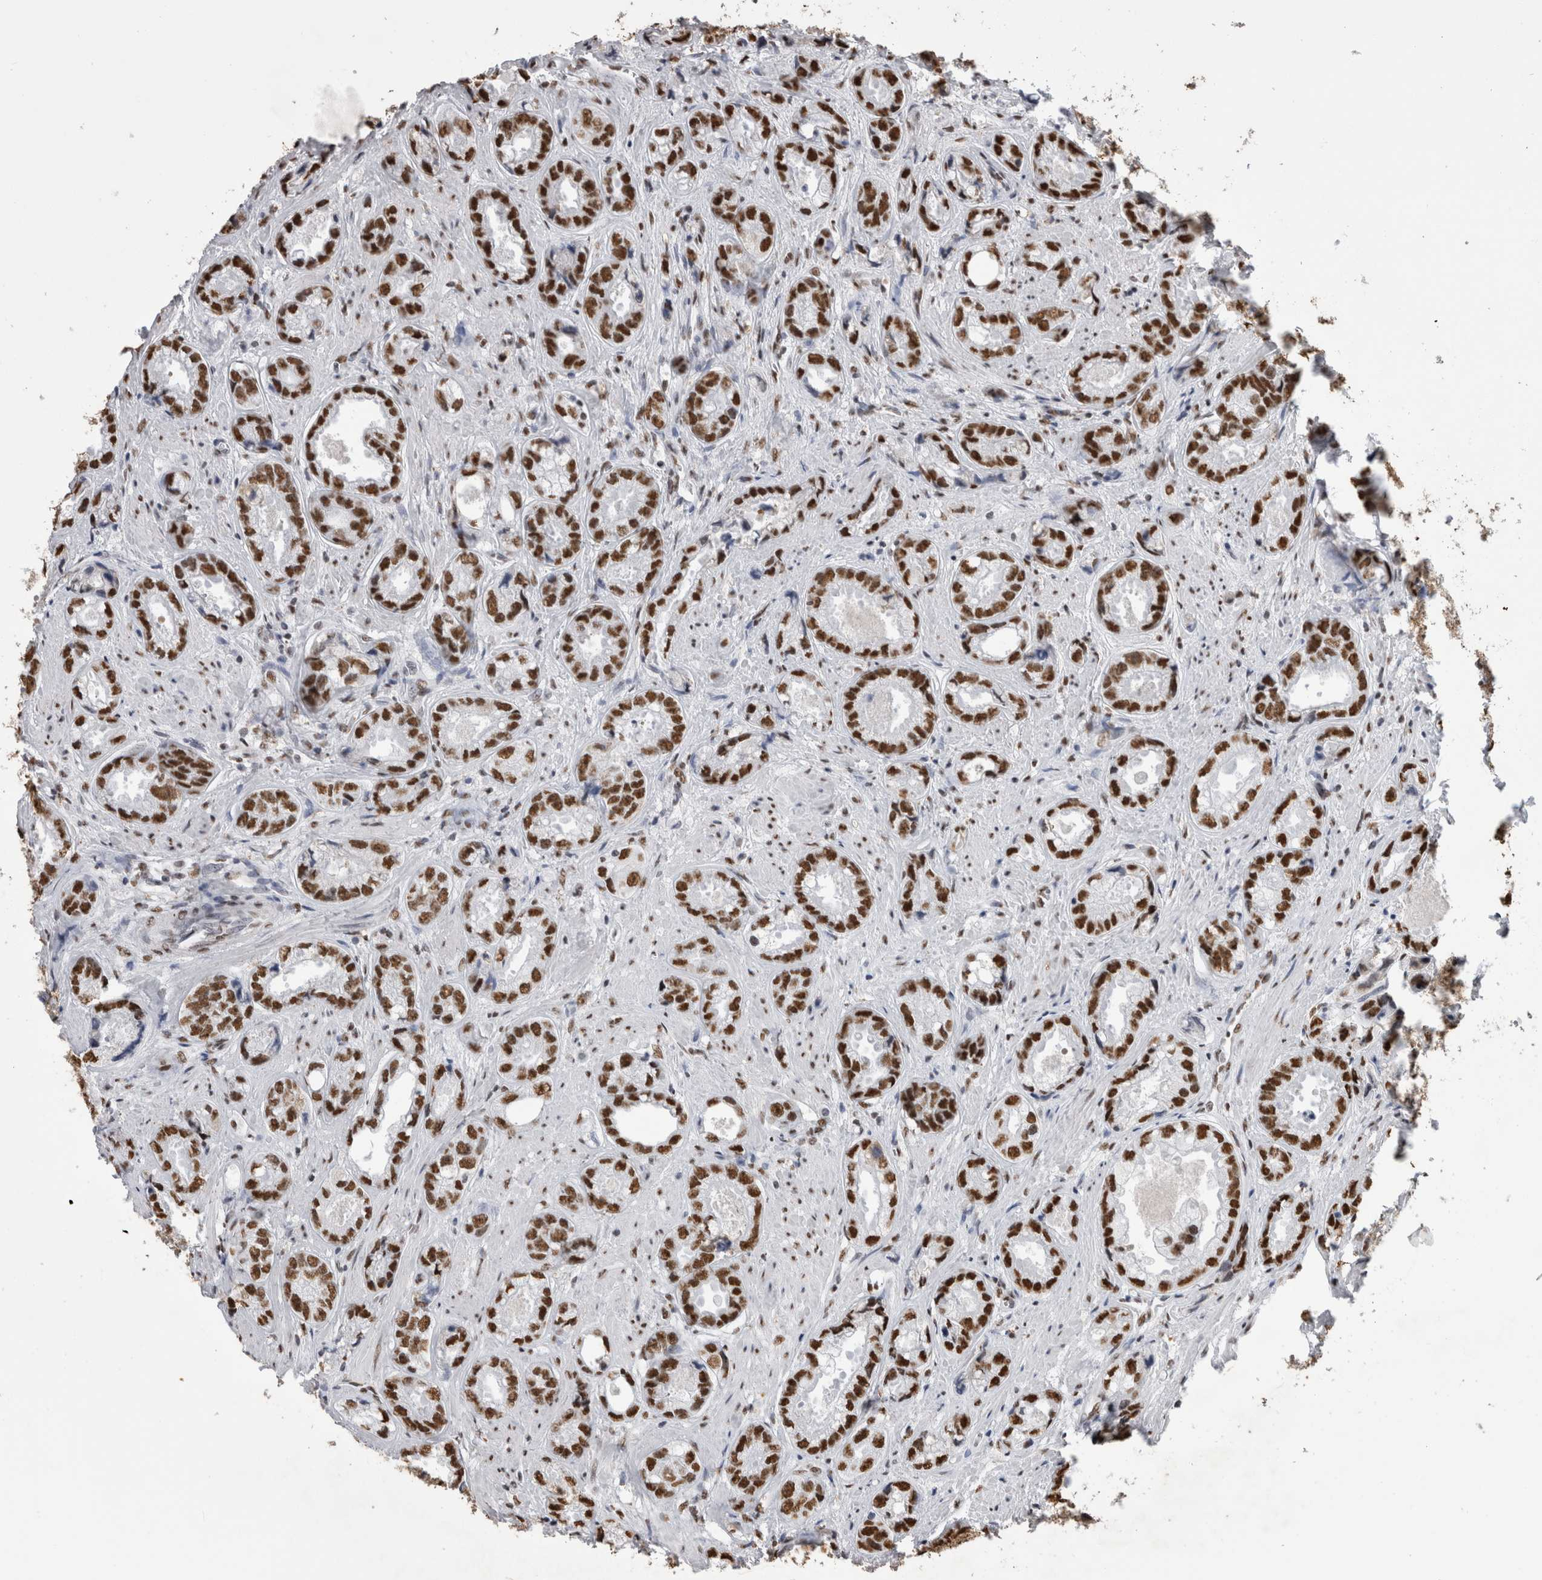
{"staining": {"intensity": "strong", "quantity": ">75%", "location": "nuclear"}, "tissue": "prostate cancer", "cell_type": "Tumor cells", "image_type": "cancer", "snomed": [{"axis": "morphology", "description": "Adenocarcinoma, High grade"}, {"axis": "topography", "description": "Prostate"}], "caption": "Prostate cancer stained with a protein marker displays strong staining in tumor cells.", "gene": "ALPK3", "patient": {"sex": "male", "age": 61}}